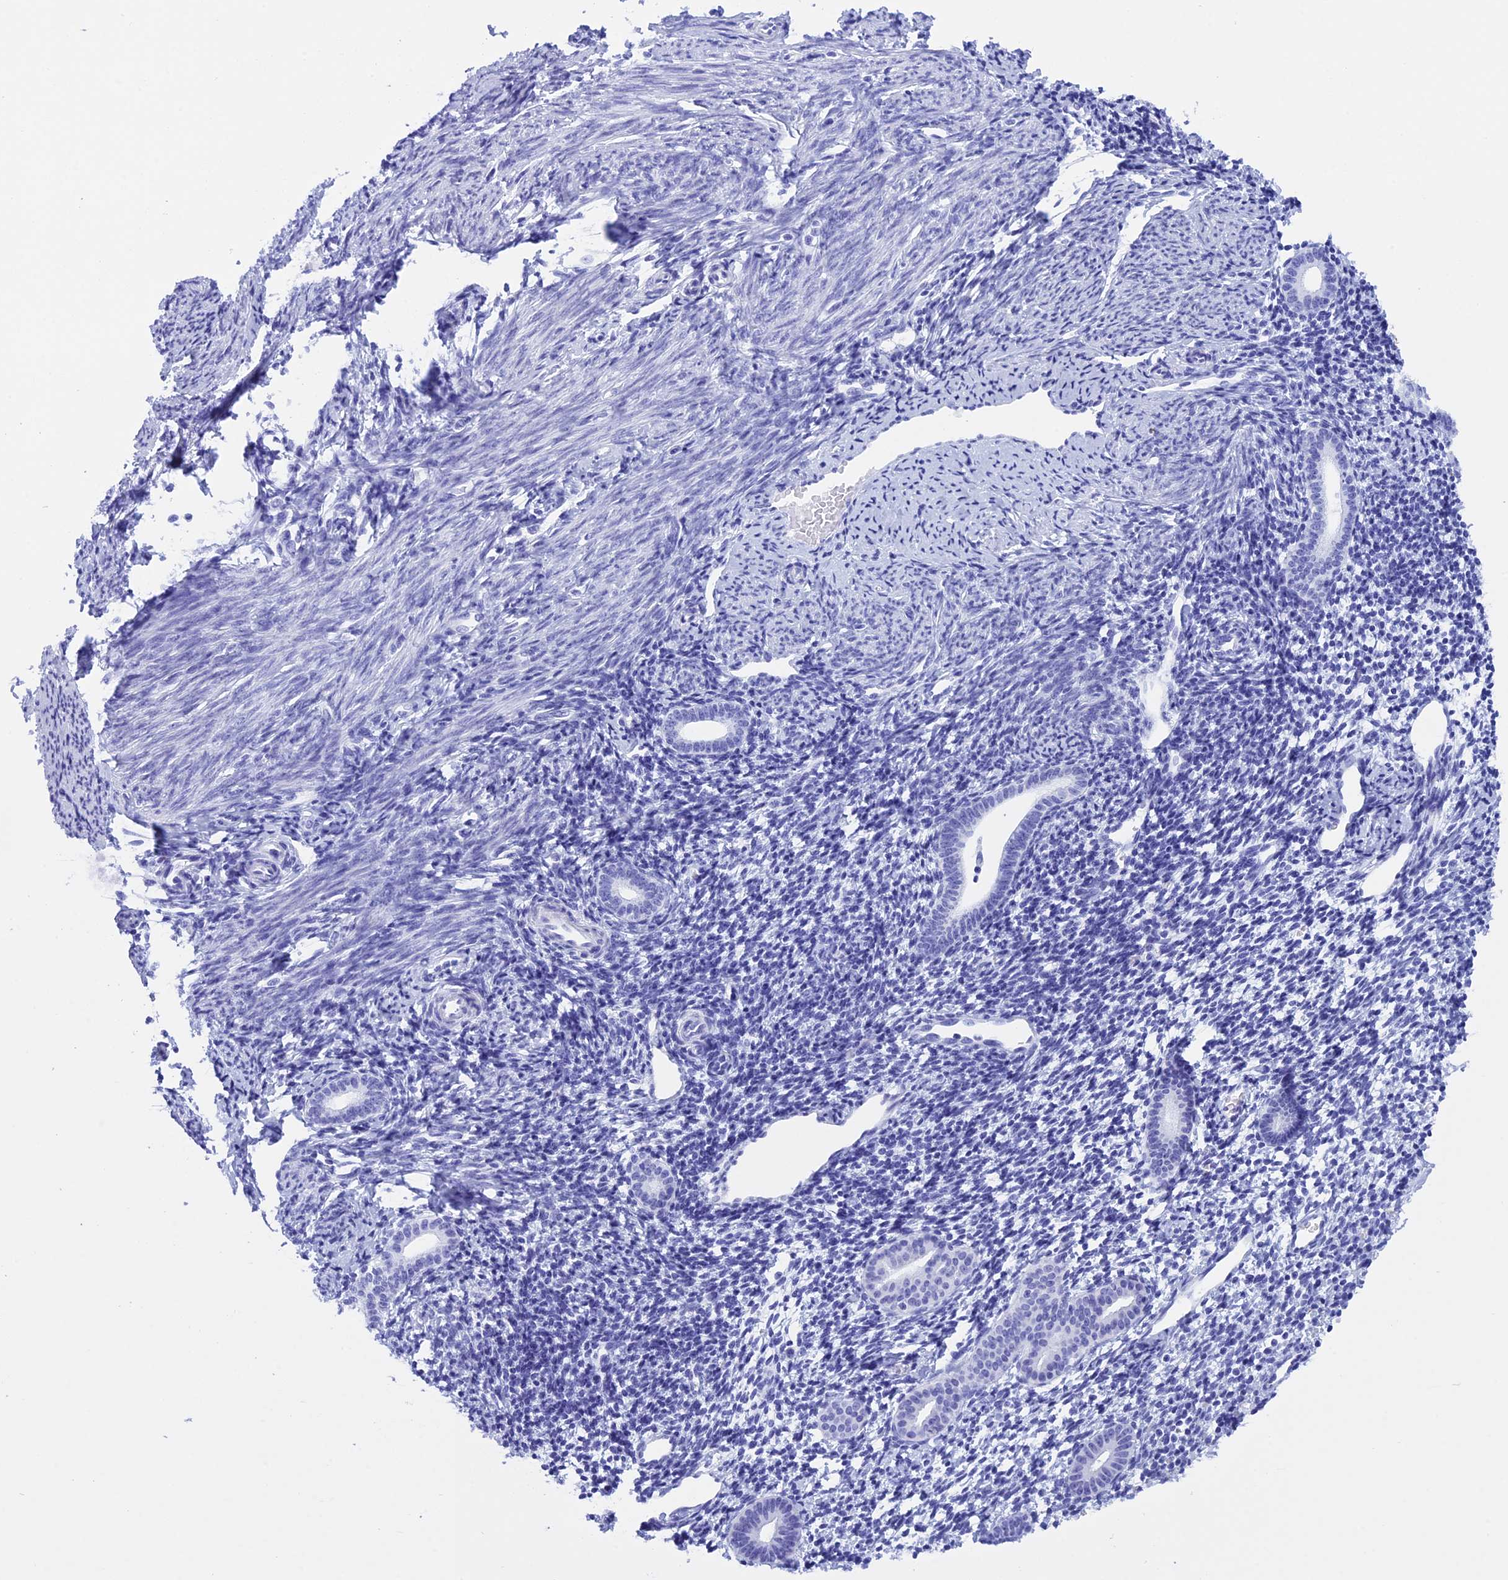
{"staining": {"intensity": "negative", "quantity": "none", "location": "none"}, "tissue": "endometrium", "cell_type": "Cells in endometrial stroma", "image_type": "normal", "snomed": [{"axis": "morphology", "description": "Normal tissue, NOS"}, {"axis": "topography", "description": "Endometrium"}], "caption": "This photomicrograph is of unremarkable endometrium stained with immunohistochemistry (IHC) to label a protein in brown with the nuclei are counter-stained blue. There is no positivity in cells in endometrial stroma. Nuclei are stained in blue.", "gene": "BRI3", "patient": {"sex": "female", "age": 56}}